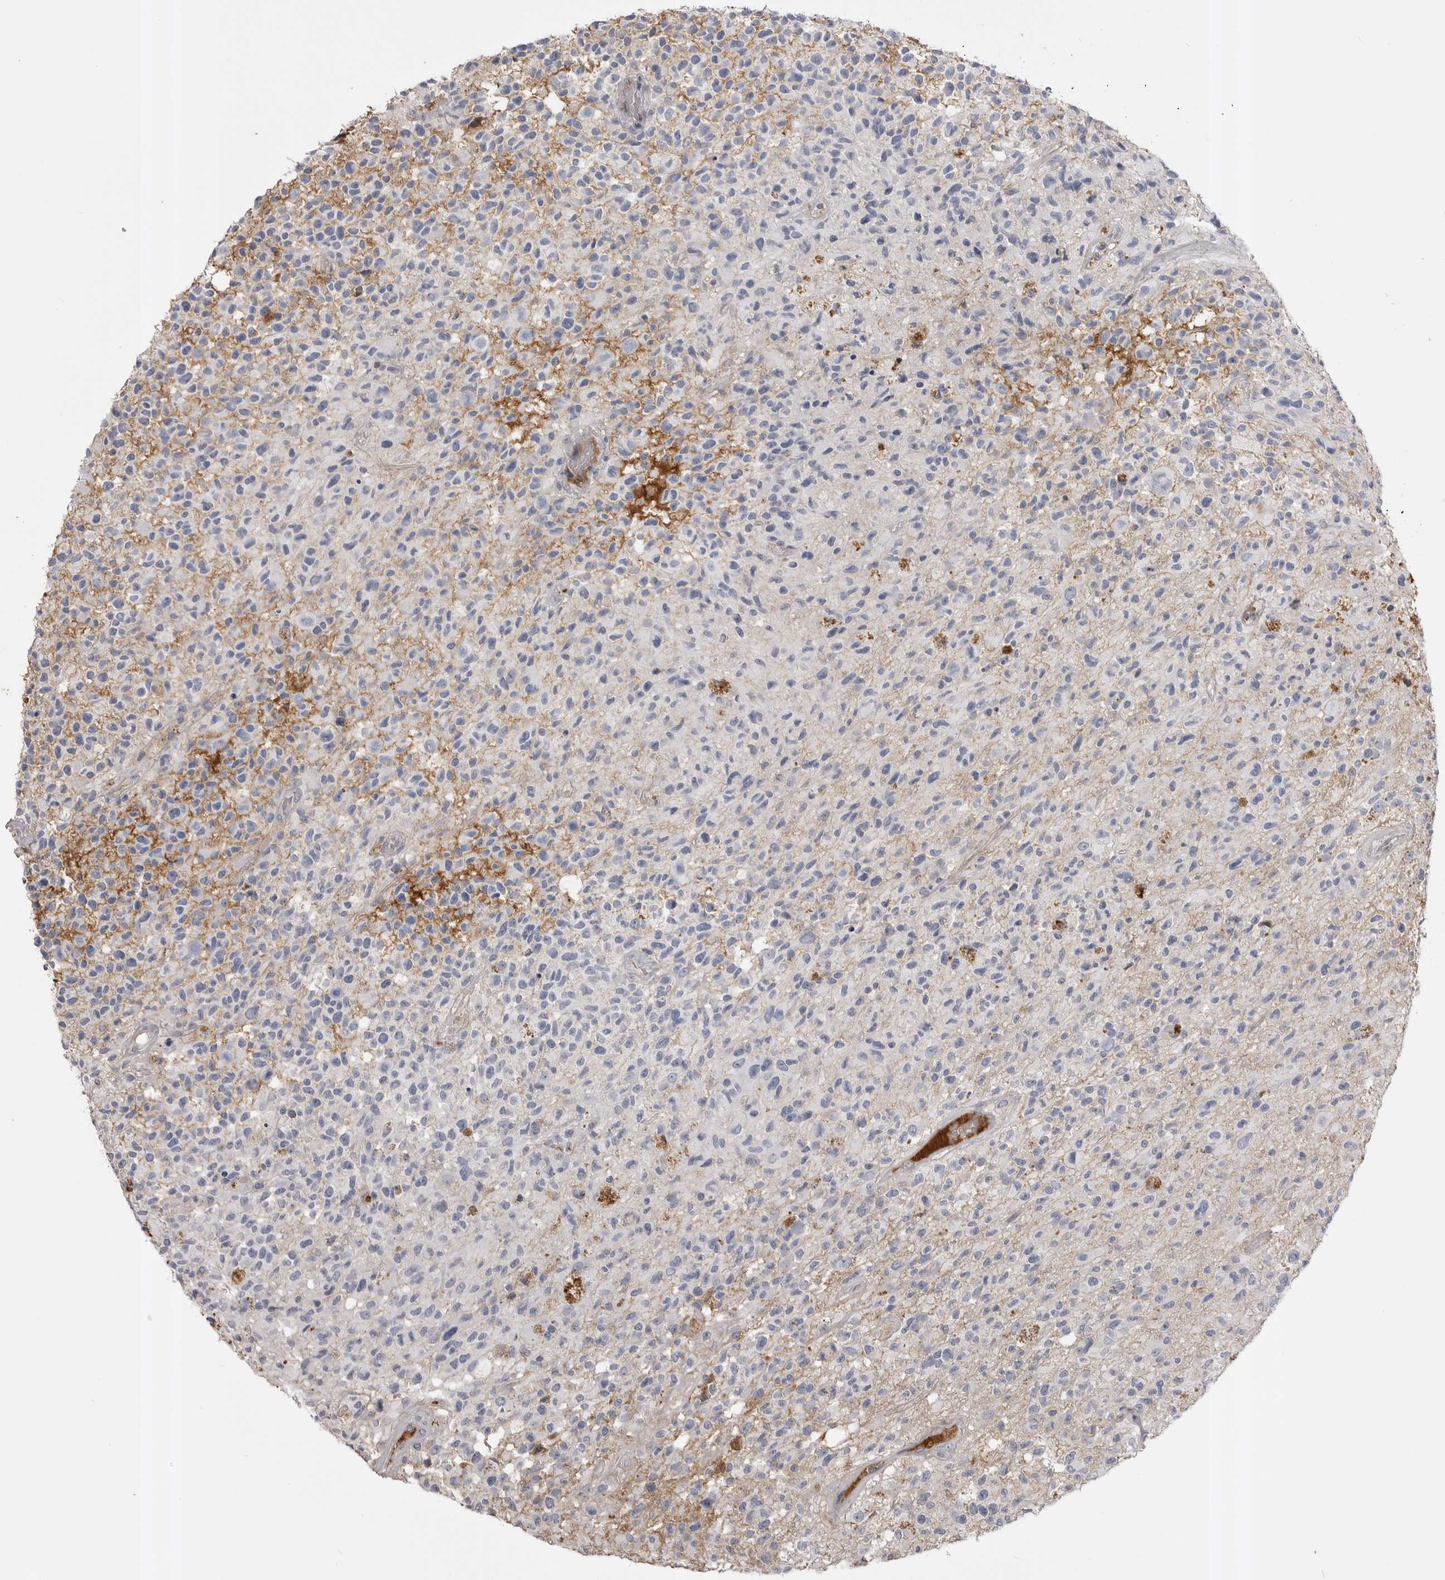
{"staining": {"intensity": "negative", "quantity": "none", "location": "none"}, "tissue": "glioma", "cell_type": "Tumor cells", "image_type": "cancer", "snomed": [{"axis": "morphology", "description": "Glioma, malignant, High grade"}, {"axis": "morphology", "description": "Glioblastoma, NOS"}, {"axis": "topography", "description": "Brain"}], "caption": "Protein analysis of glioblastoma exhibits no significant expression in tumor cells. (DAB immunohistochemistry (IHC), high magnification).", "gene": "AHSG", "patient": {"sex": "male", "age": 60}}